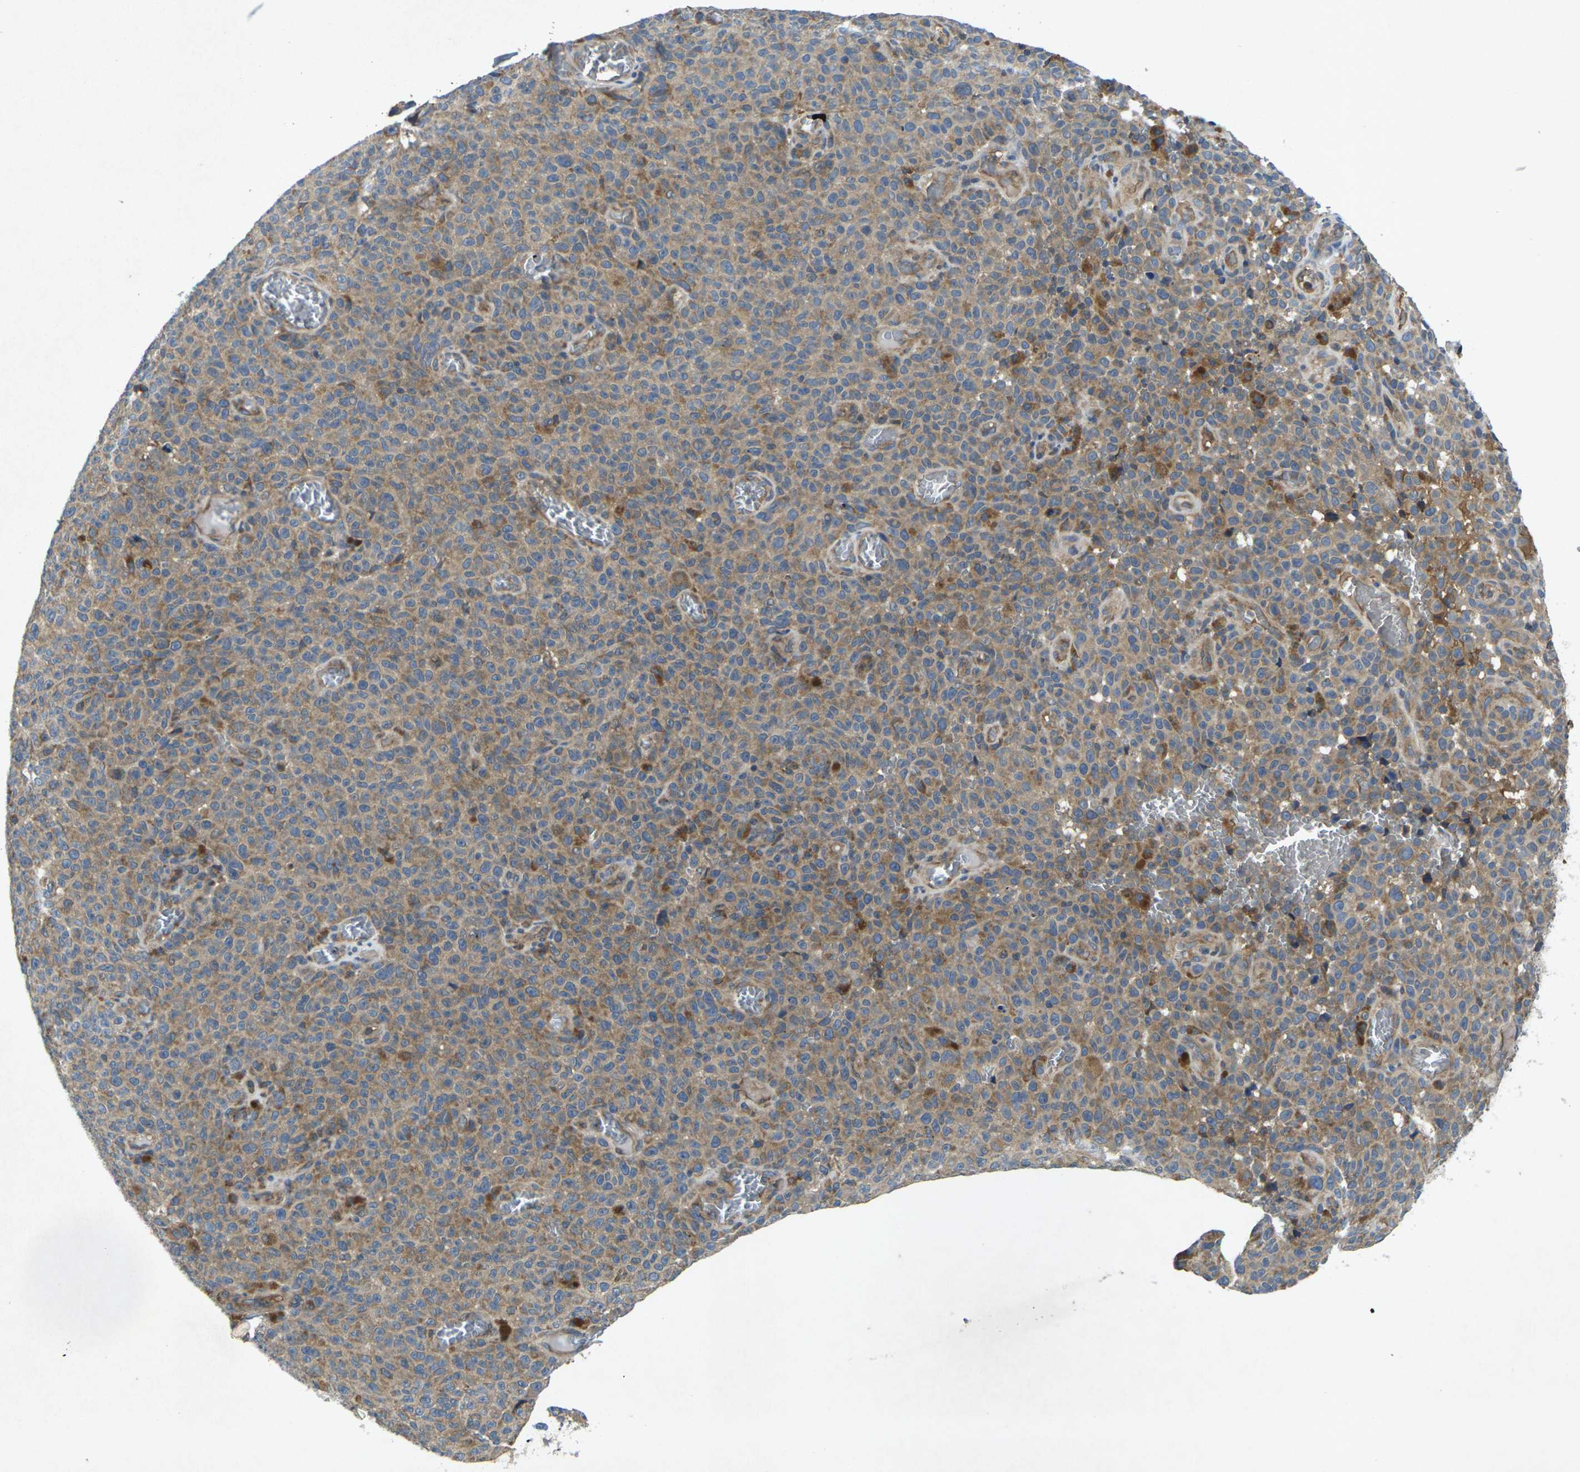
{"staining": {"intensity": "moderate", "quantity": "25%-75%", "location": "cytoplasmic/membranous"}, "tissue": "melanoma", "cell_type": "Tumor cells", "image_type": "cancer", "snomed": [{"axis": "morphology", "description": "Malignant melanoma, NOS"}, {"axis": "topography", "description": "Skin"}], "caption": "Human malignant melanoma stained for a protein (brown) shows moderate cytoplasmic/membranous positive positivity in about 25%-75% of tumor cells.", "gene": "KIF1B", "patient": {"sex": "female", "age": 82}}